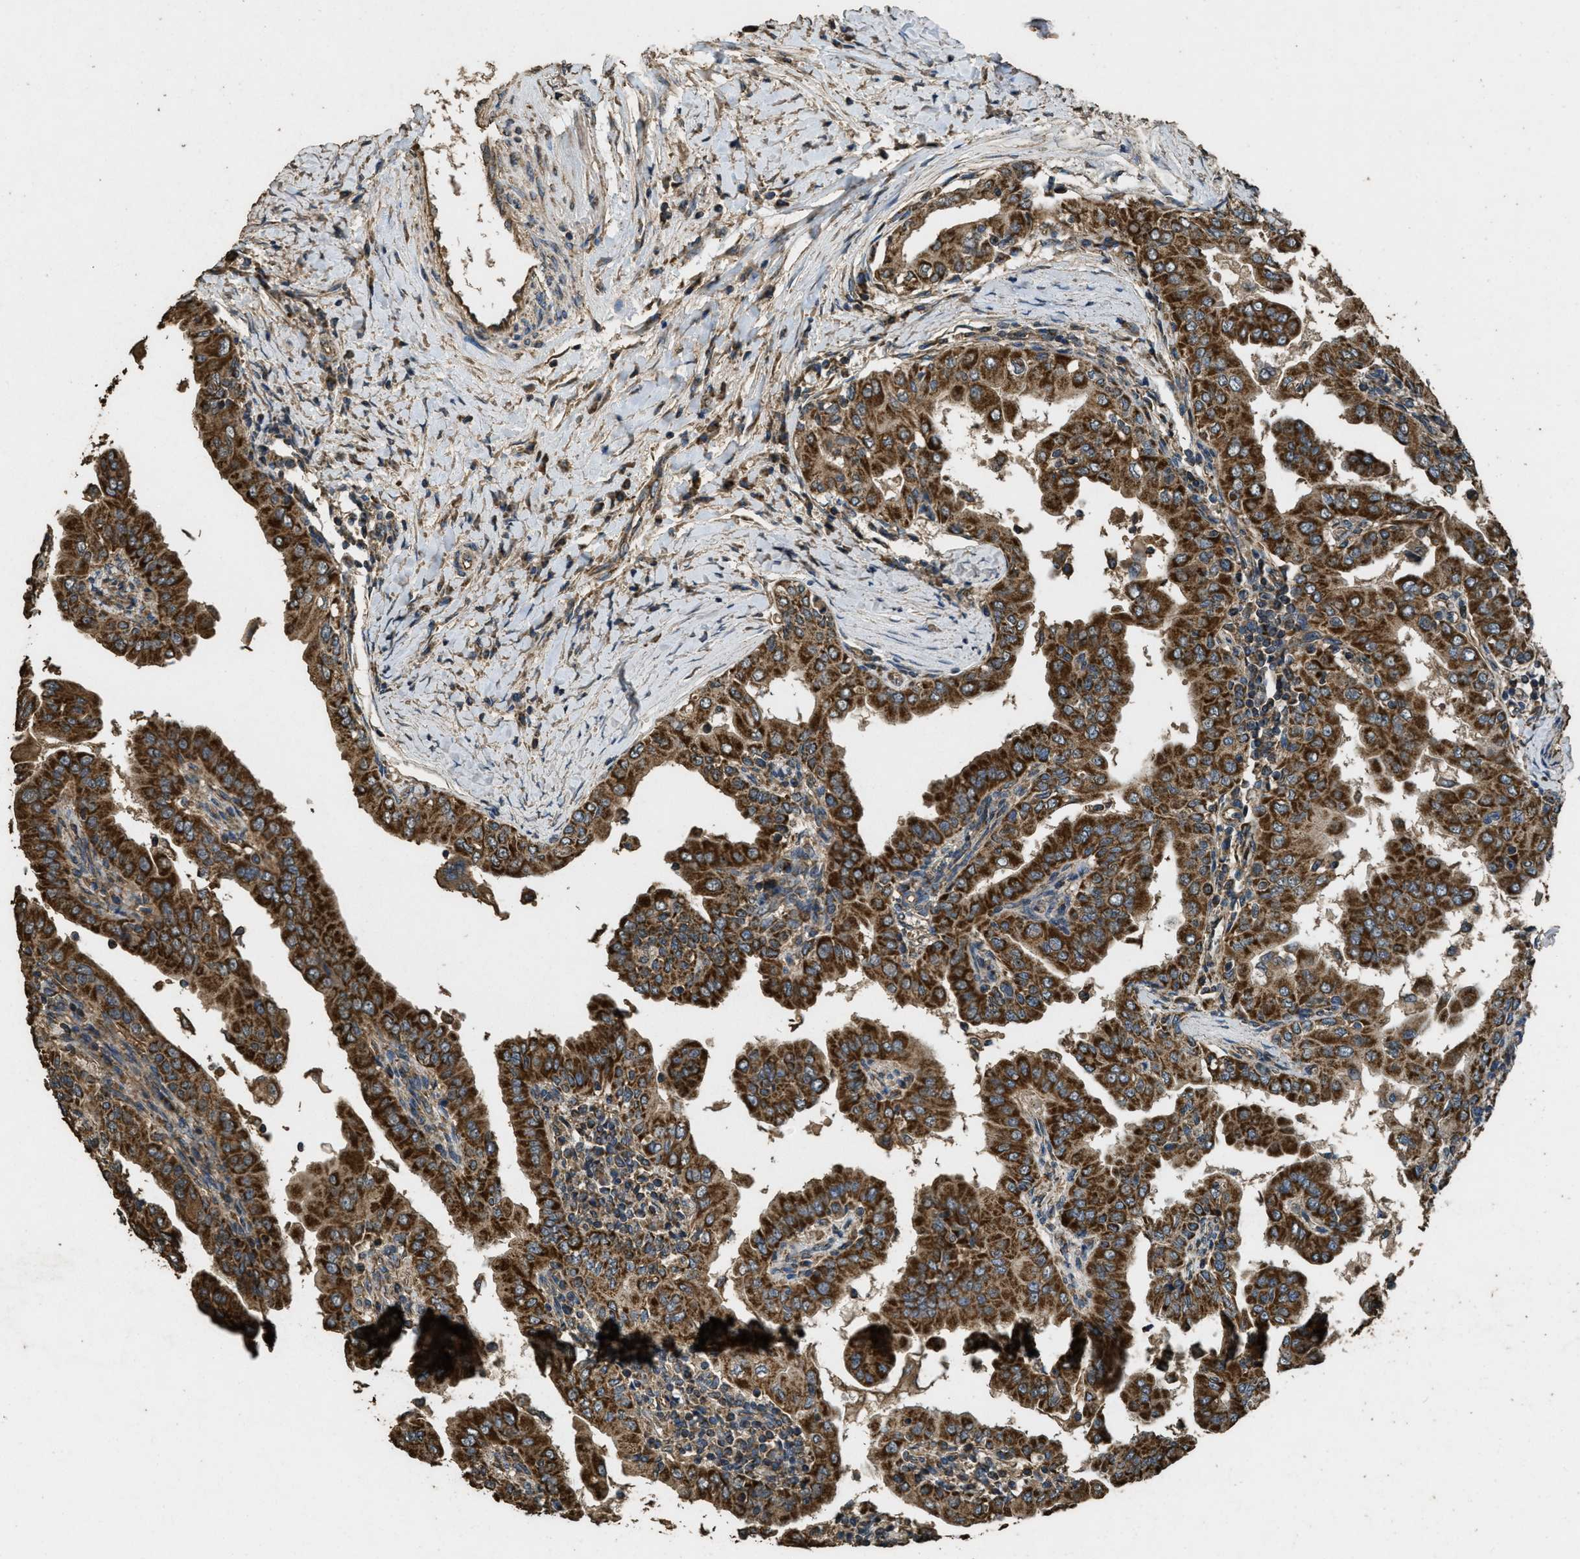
{"staining": {"intensity": "strong", "quantity": ">75%", "location": "cytoplasmic/membranous"}, "tissue": "thyroid cancer", "cell_type": "Tumor cells", "image_type": "cancer", "snomed": [{"axis": "morphology", "description": "Papillary adenocarcinoma, NOS"}, {"axis": "topography", "description": "Thyroid gland"}], "caption": "This micrograph exhibits papillary adenocarcinoma (thyroid) stained with immunohistochemistry (IHC) to label a protein in brown. The cytoplasmic/membranous of tumor cells show strong positivity for the protein. Nuclei are counter-stained blue.", "gene": "CYRIA", "patient": {"sex": "male", "age": 33}}